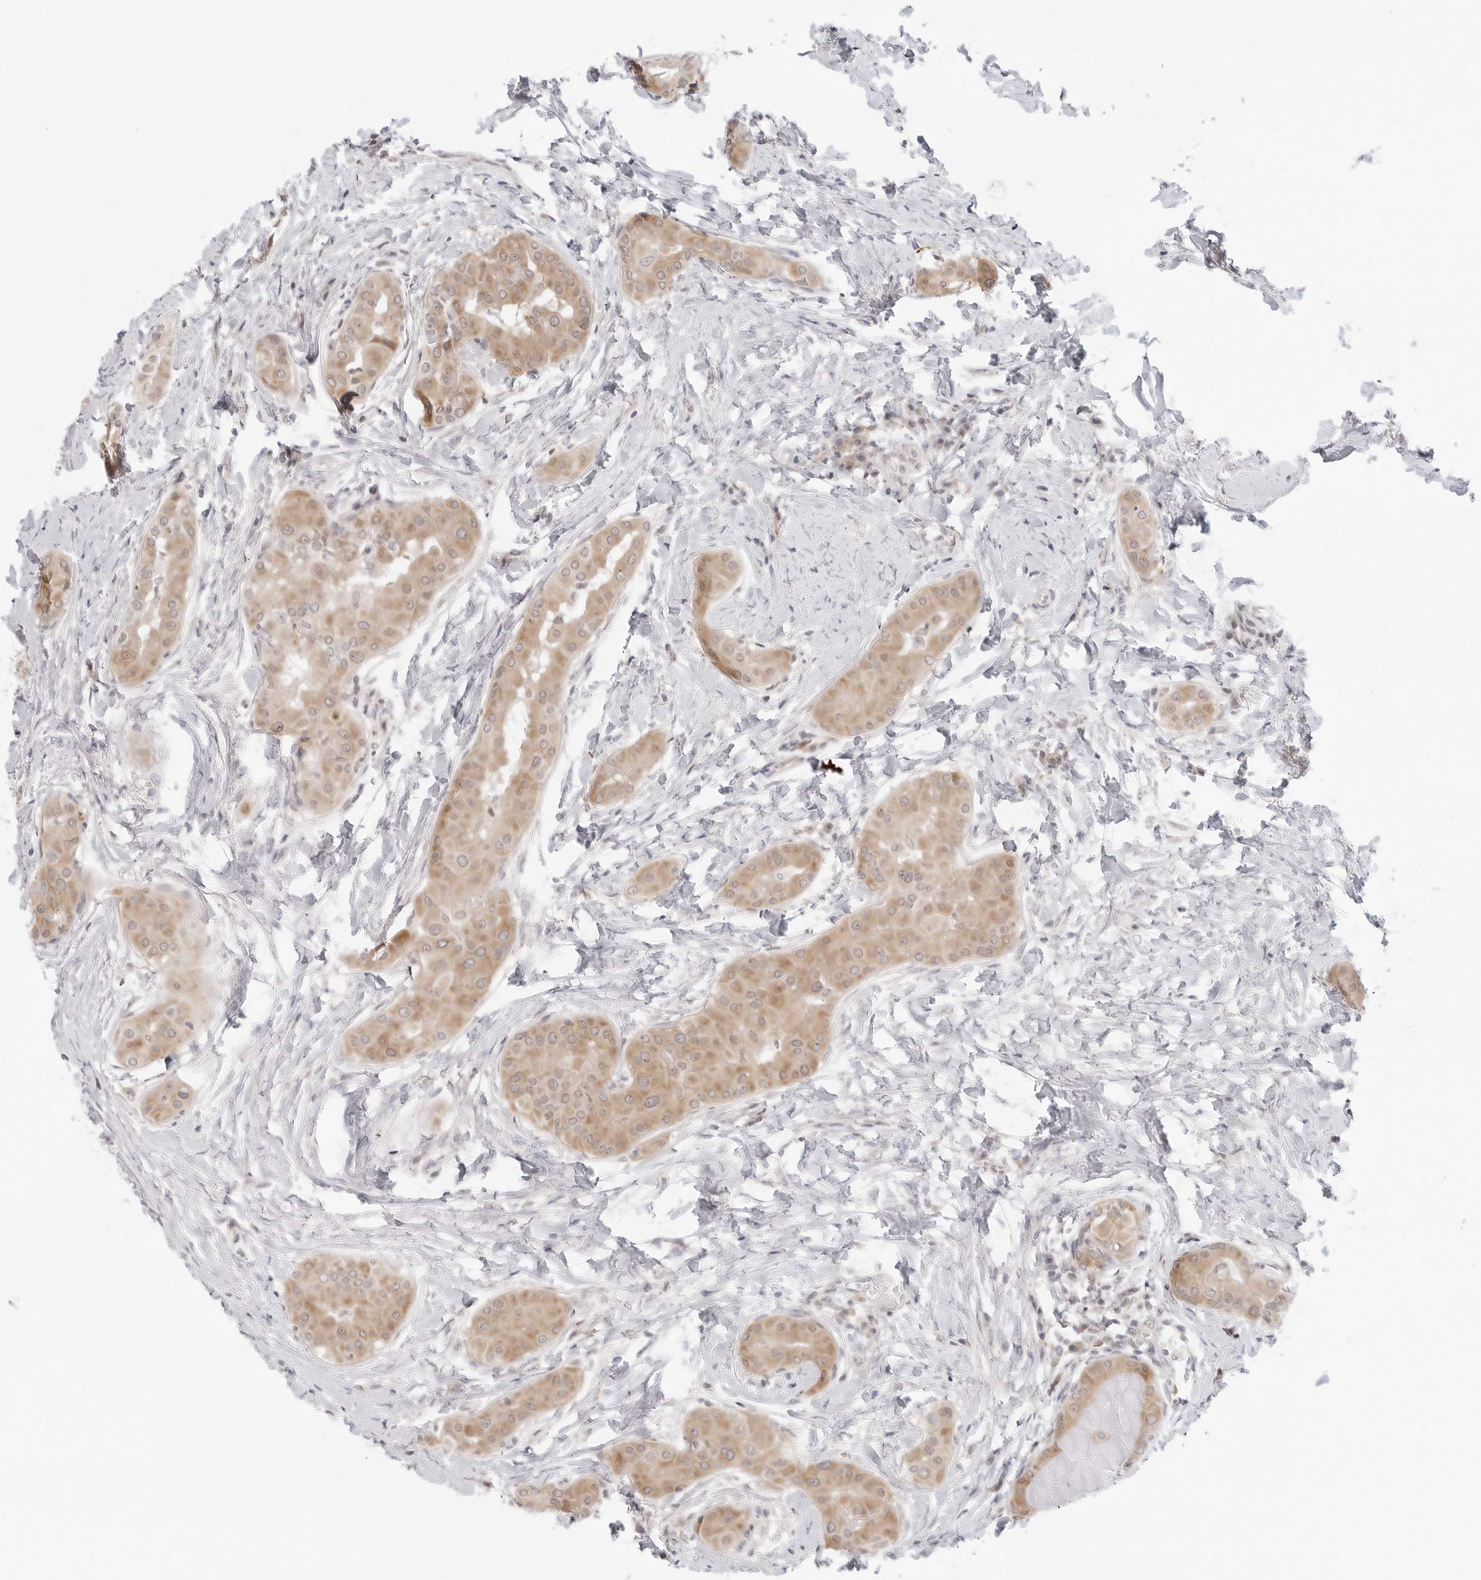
{"staining": {"intensity": "moderate", "quantity": ">75%", "location": "cytoplasmic/membranous"}, "tissue": "thyroid cancer", "cell_type": "Tumor cells", "image_type": "cancer", "snomed": [{"axis": "morphology", "description": "Papillary adenocarcinoma, NOS"}, {"axis": "topography", "description": "Thyroid gland"}], "caption": "Protein expression analysis of thyroid cancer (papillary adenocarcinoma) shows moderate cytoplasmic/membranous expression in approximately >75% of tumor cells. (IHC, brightfield microscopy, high magnification).", "gene": "NUDC", "patient": {"sex": "male", "age": 33}}